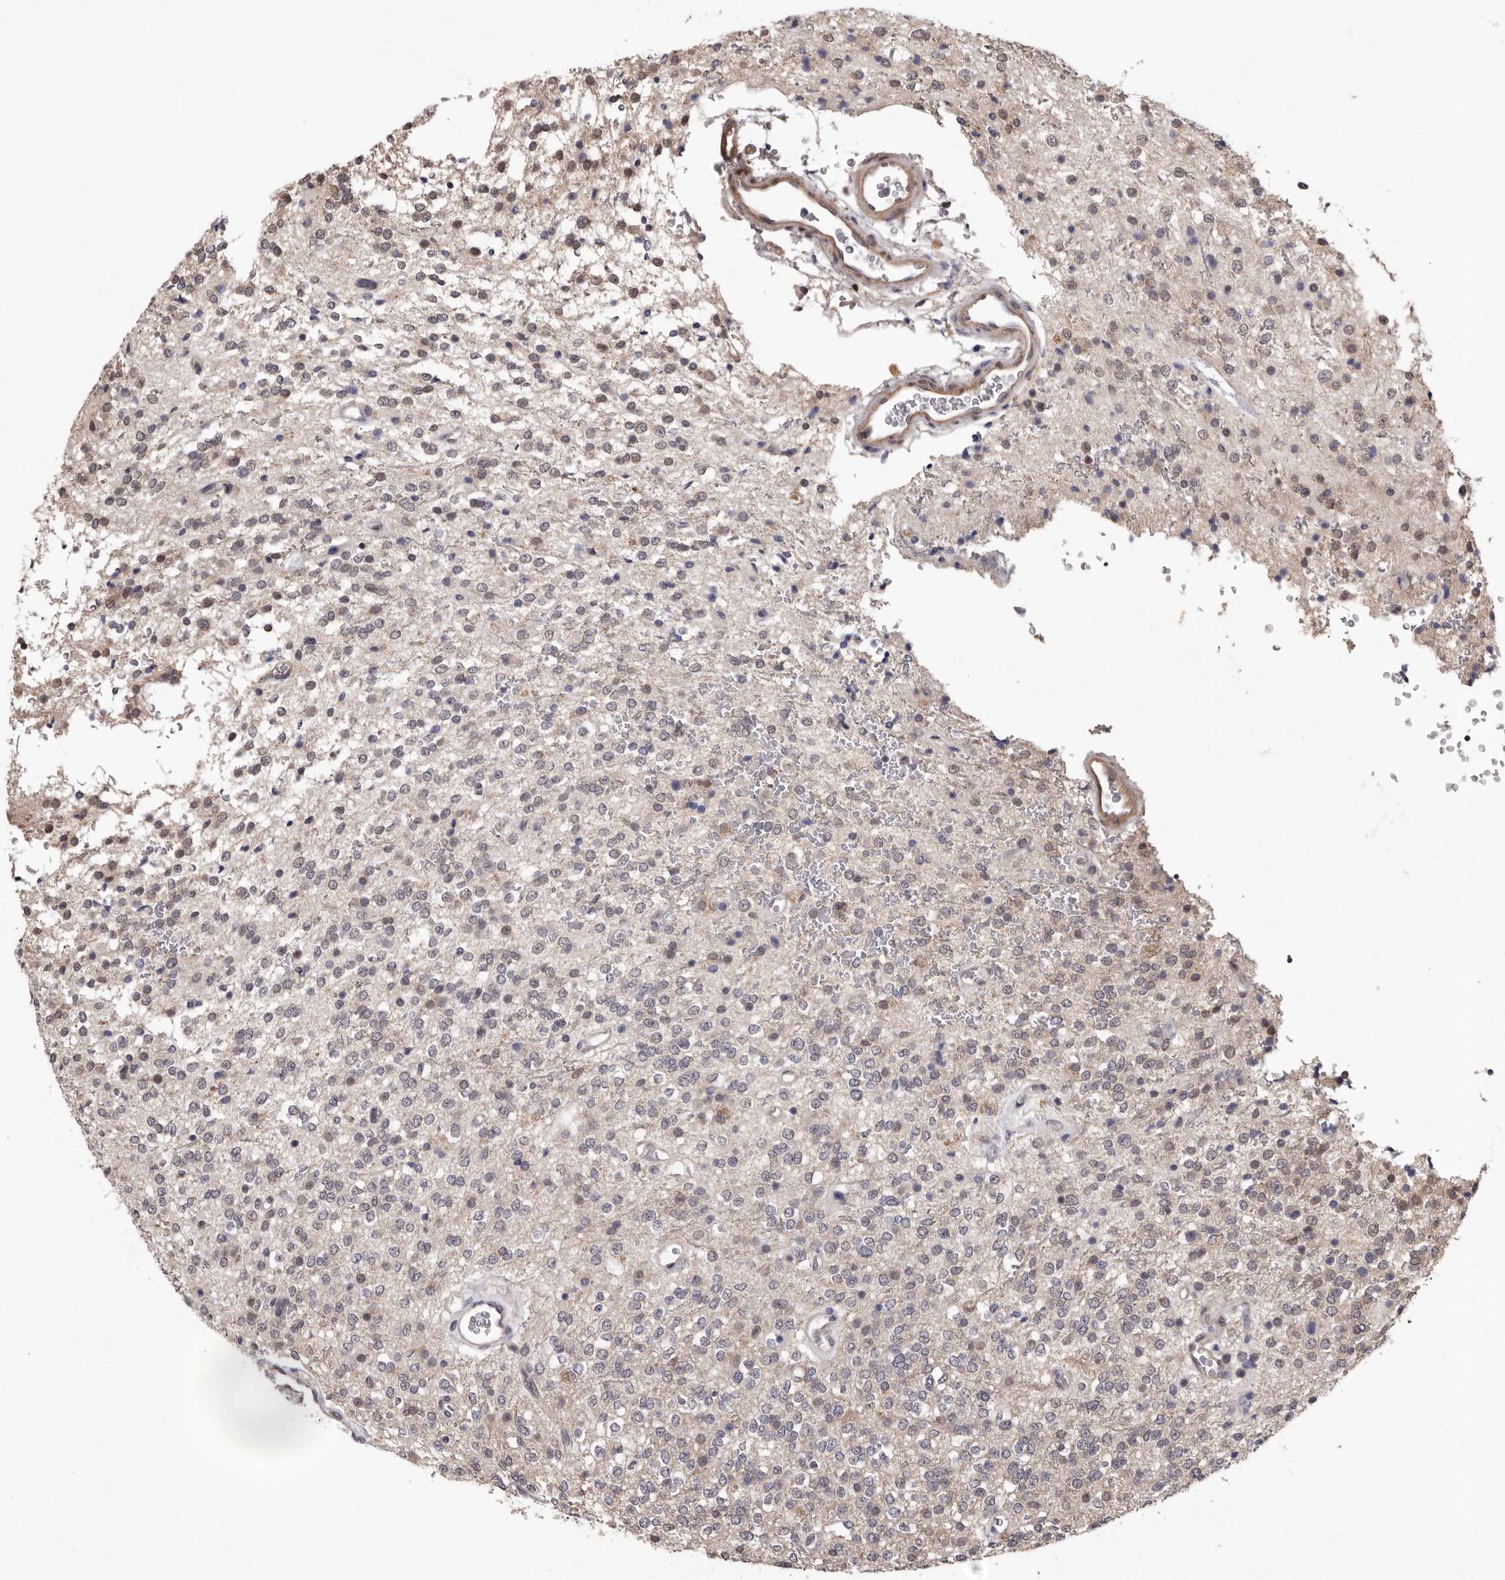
{"staining": {"intensity": "weak", "quantity": "25%-75%", "location": "cytoplasmic/membranous,nuclear"}, "tissue": "glioma", "cell_type": "Tumor cells", "image_type": "cancer", "snomed": [{"axis": "morphology", "description": "Glioma, malignant, High grade"}, {"axis": "topography", "description": "Brain"}], "caption": "Protein expression by IHC demonstrates weak cytoplasmic/membranous and nuclear staining in approximately 25%-75% of tumor cells in malignant high-grade glioma.", "gene": "CELF3", "patient": {"sex": "male", "age": 34}}